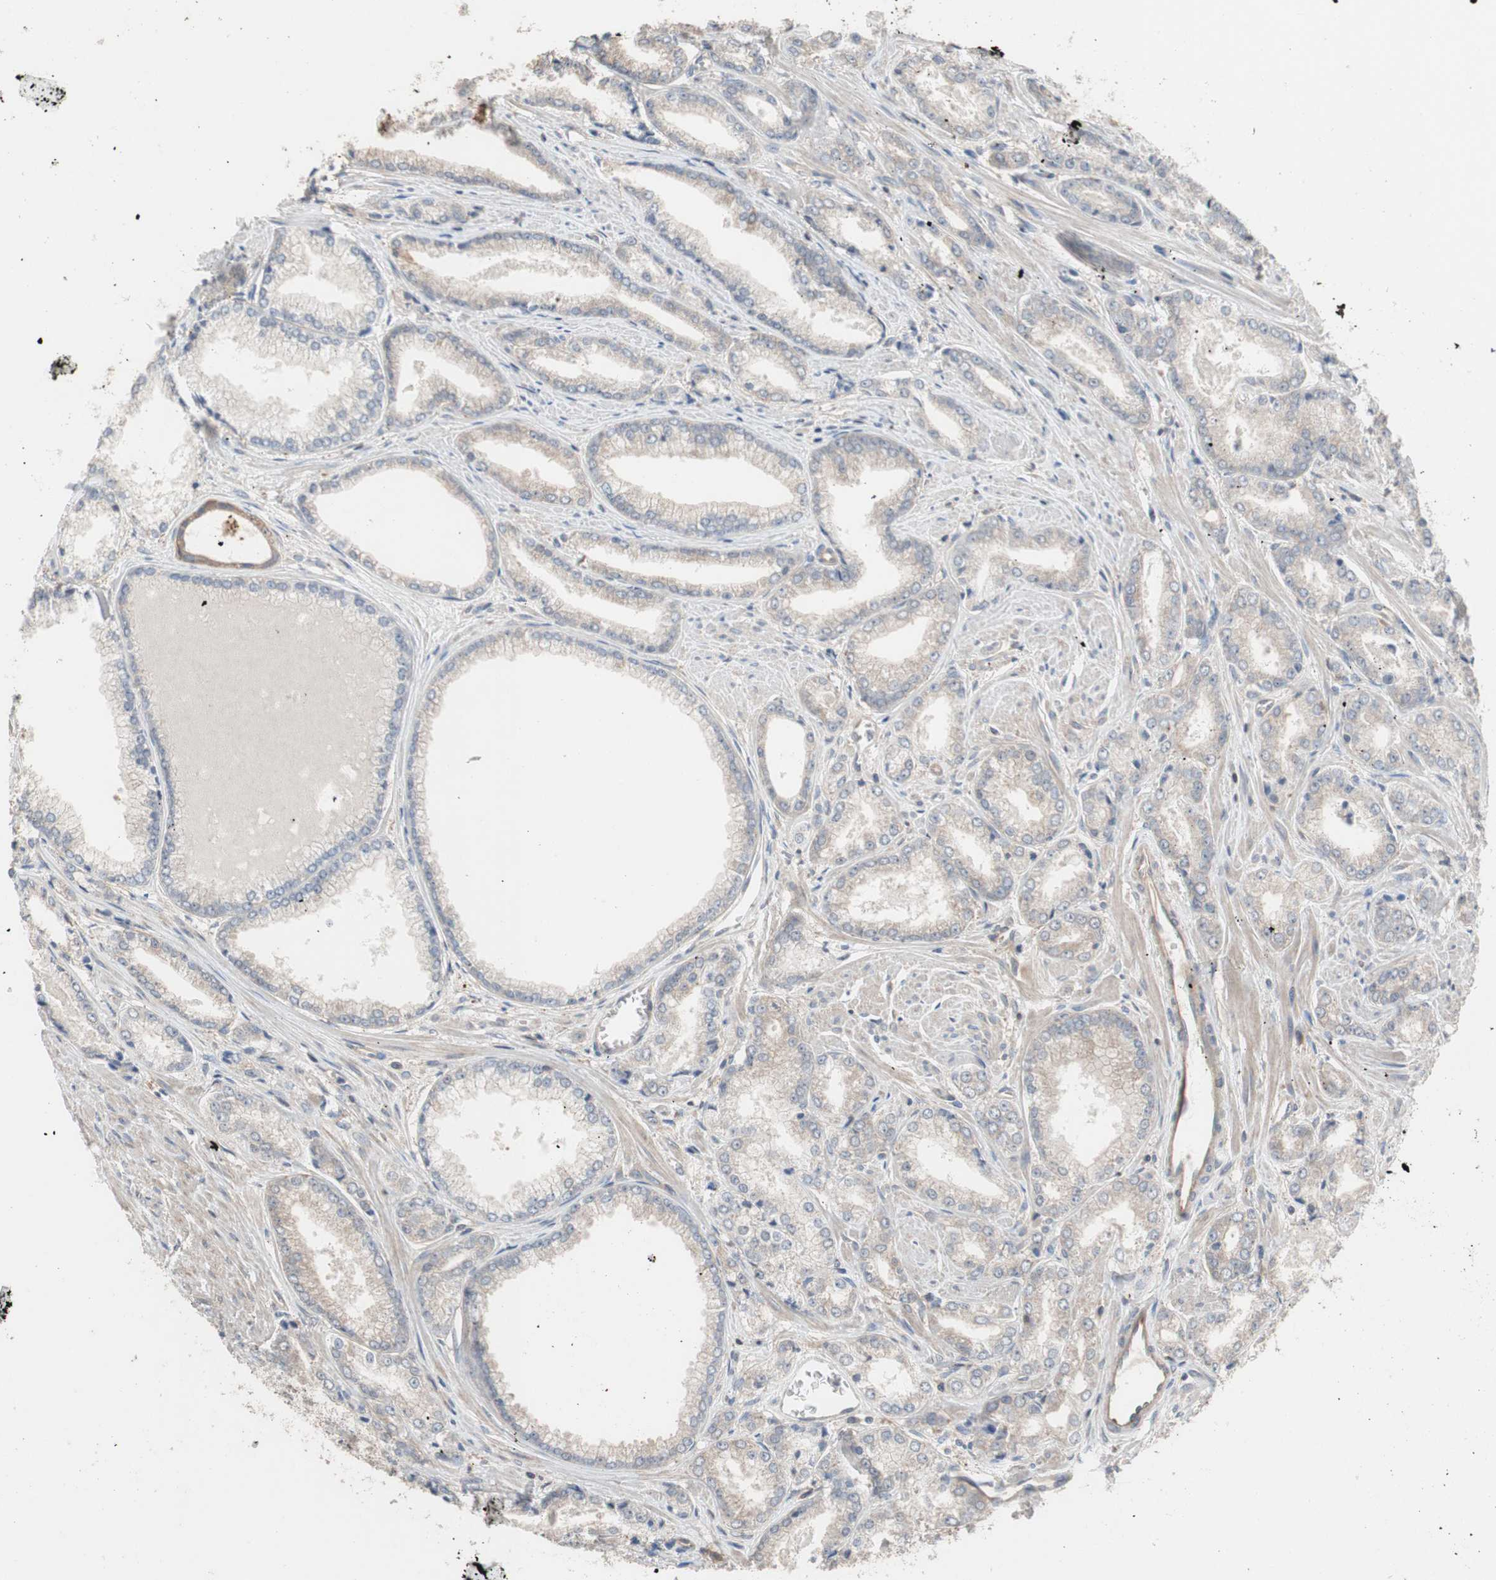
{"staining": {"intensity": "weak", "quantity": "25%-75%", "location": "cytoplasmic/membranous"}, "tissue": "prostate cancer", "cell_type": "Tumor cells", "image_type": "cancer", "snomed": [{"axis": "morphology", "description": "Adenocarcinoma, Low grade"}, {"axis": "topography", "description": "Prostate"}], "caption": "IHC micrograph of neoplastic tissue: prostate cancer stained using IHC demonstrates low levels of weak protein expression localized specifically in the cytoplasmic/membranous of tumor cells, appearing as a cytoplasmic/membranous brown color.", "gene": "MAP4K2", "patient": {"sex": "male", "age": 64}}